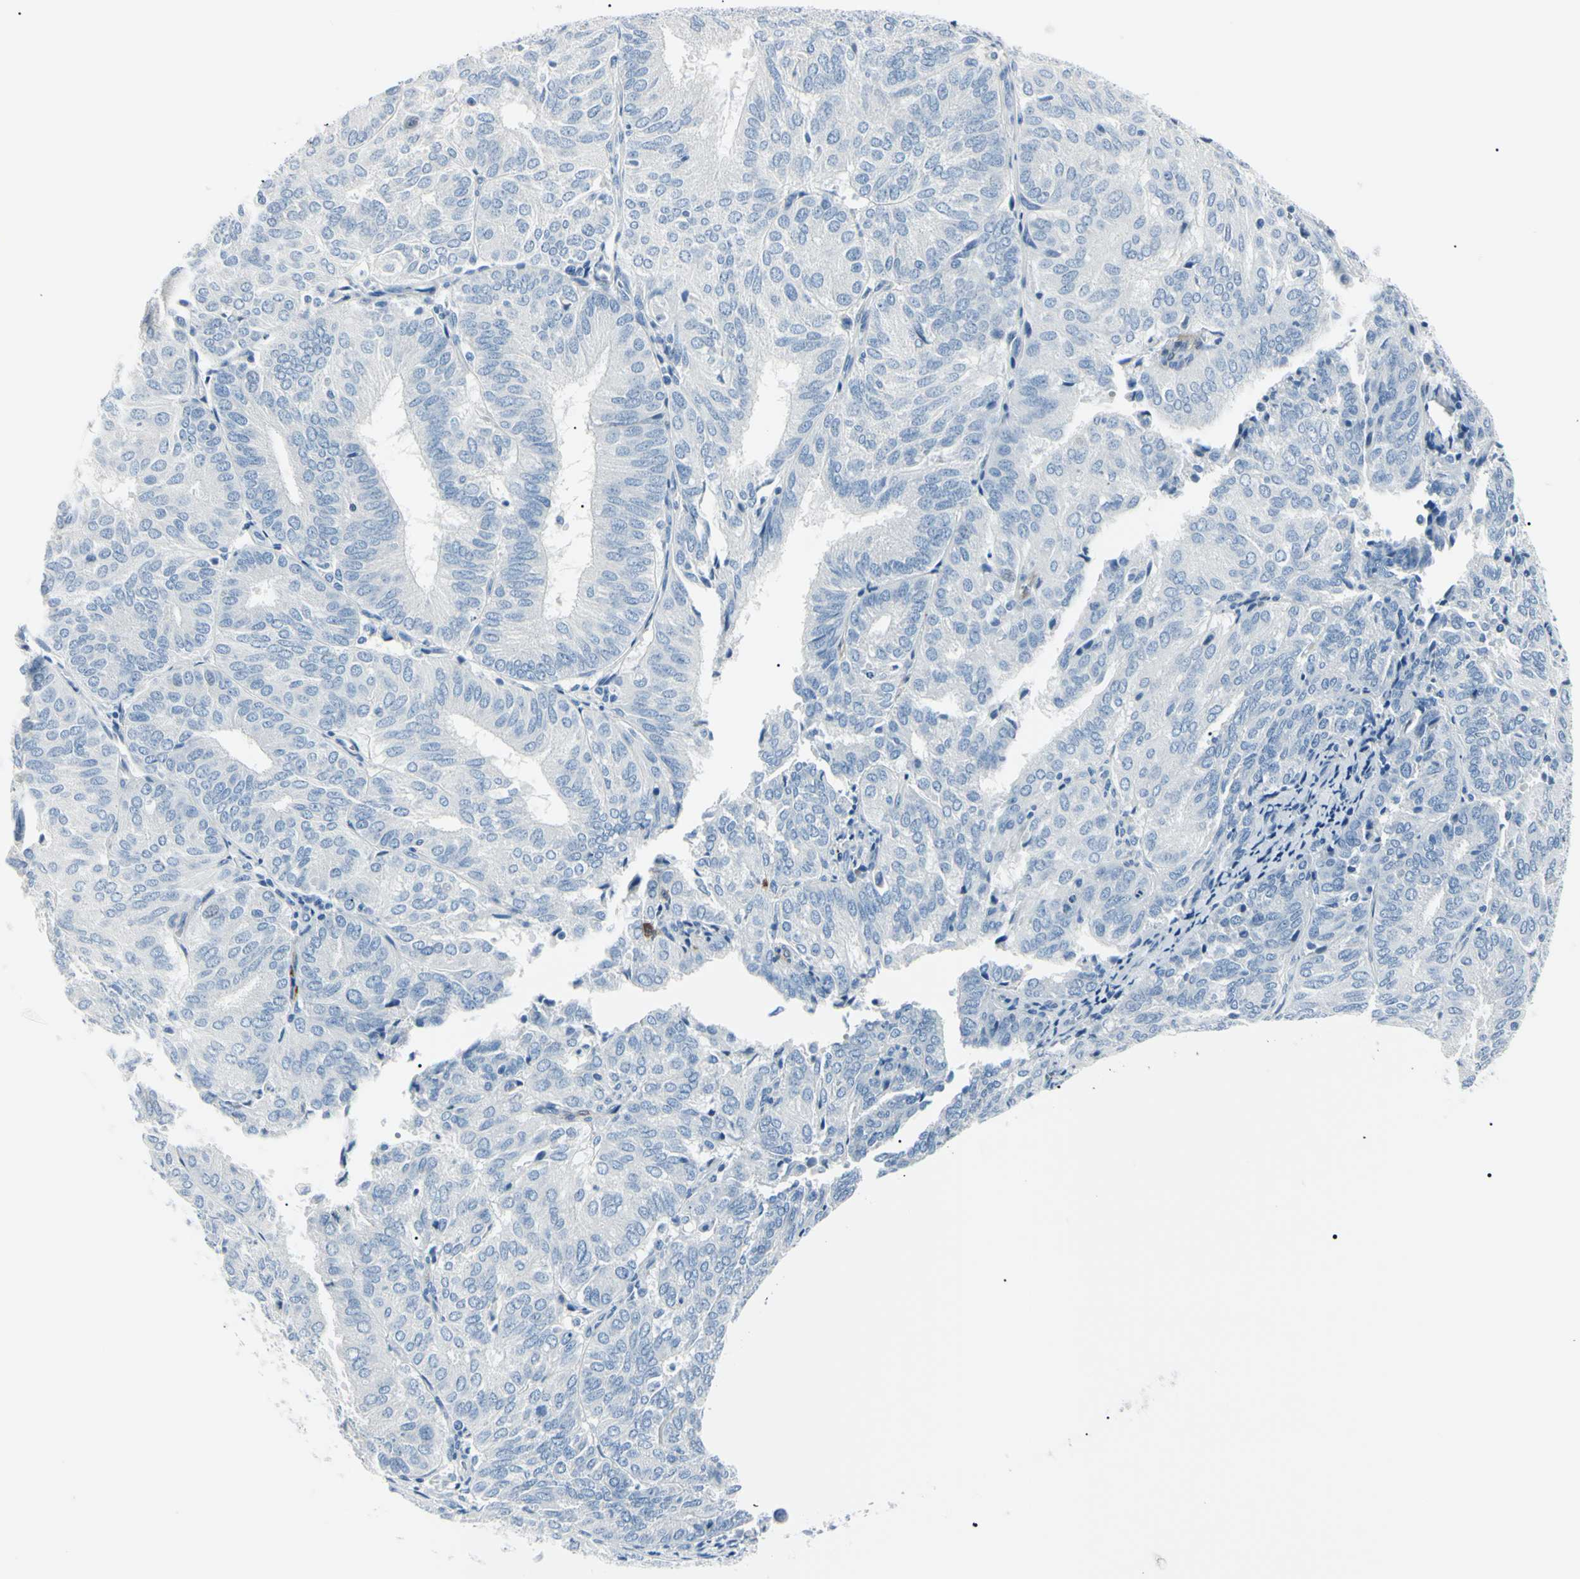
{"staining": {"intensity": "negative", "quantity": "none", "location": "none"}, "tissue": "endometrial cancer", "cell_type": "Tumor cells", "image_type": "cancer", "snomed": [{"axis": "morphology", "description": "Adenocarcinoma, NOS"}, {"axis": "topography", "description": "Uterus"}], "caption": "A micrograph of human endometrial cancer is negative for staining in tumor cells. (DAB immunohistochemistry with hematoxylin counter stain).", "gene": "CA2", "patient": {"sex": "female", "age": 60}}